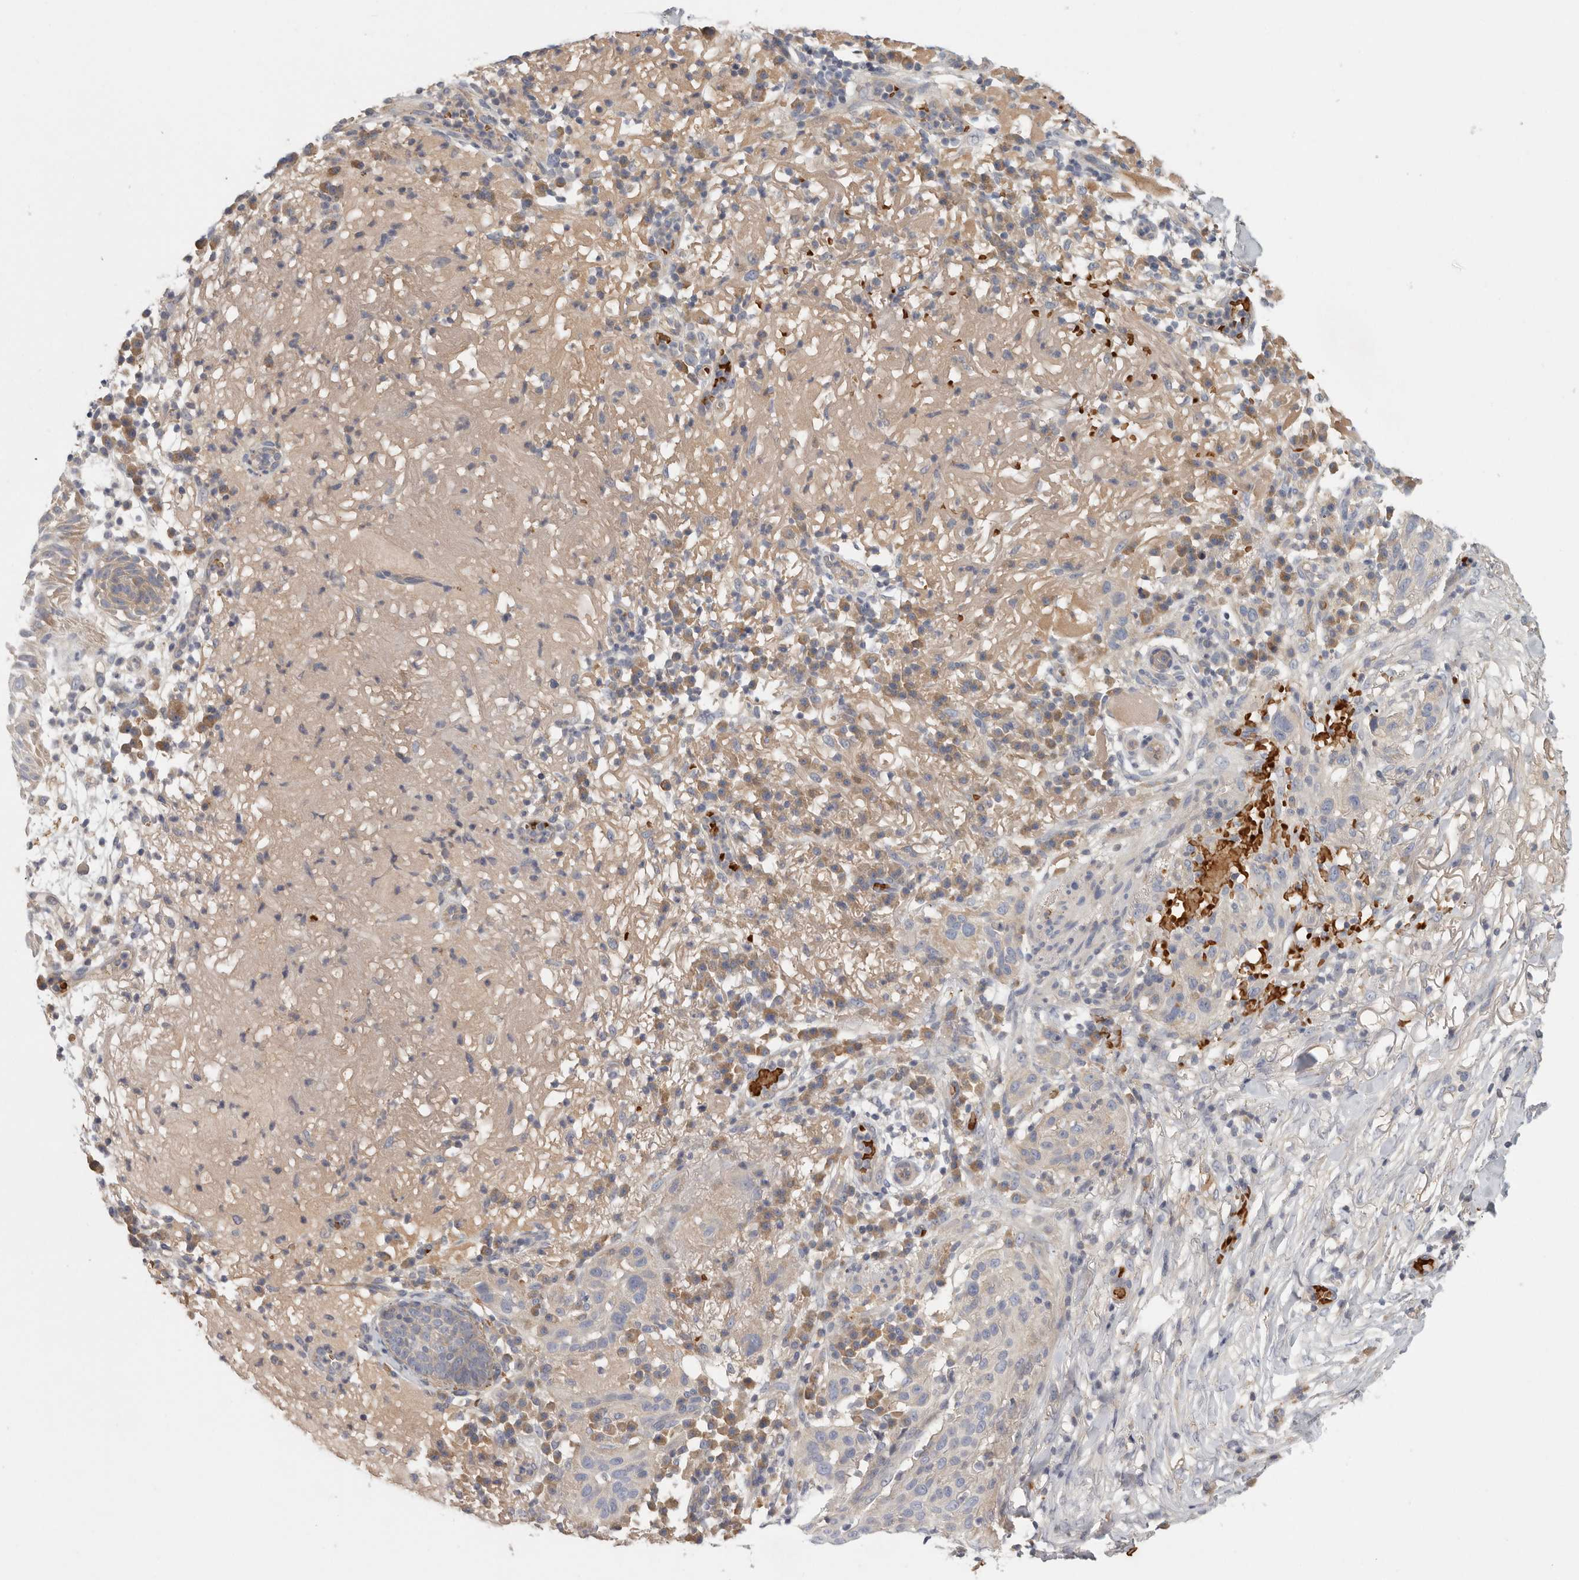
{"staining": {"intensity": "negative", "quantity": "none", "location": "none"}, "tissue": "skin cancer", "cell_type": "Tumor cells", "image_type": "cancer", "snomed": [{"axis": "morphology", "description": "Normal tissue, NOS"}, {"axis": "morphology", "description": "Squamous cell carcinoma, NOS"}, {"axis": "topography", "description": "Skin"}], "caption": "High magnification brightfield microscopy of squamous cell carcinoma (skin) stained with DAB (3,3'-diaminobenzidine) (brown) and counterstained with hematoxylin (blue): tumor cells show no significant positivity. The staining was performed using DAB to visualize the protein expression in brown, while the nuclei were stained in blue with hematoxylin (Magnification: 20x).", "gene": "CFAP298", "patient": {"sex": "female", "age": 96}}